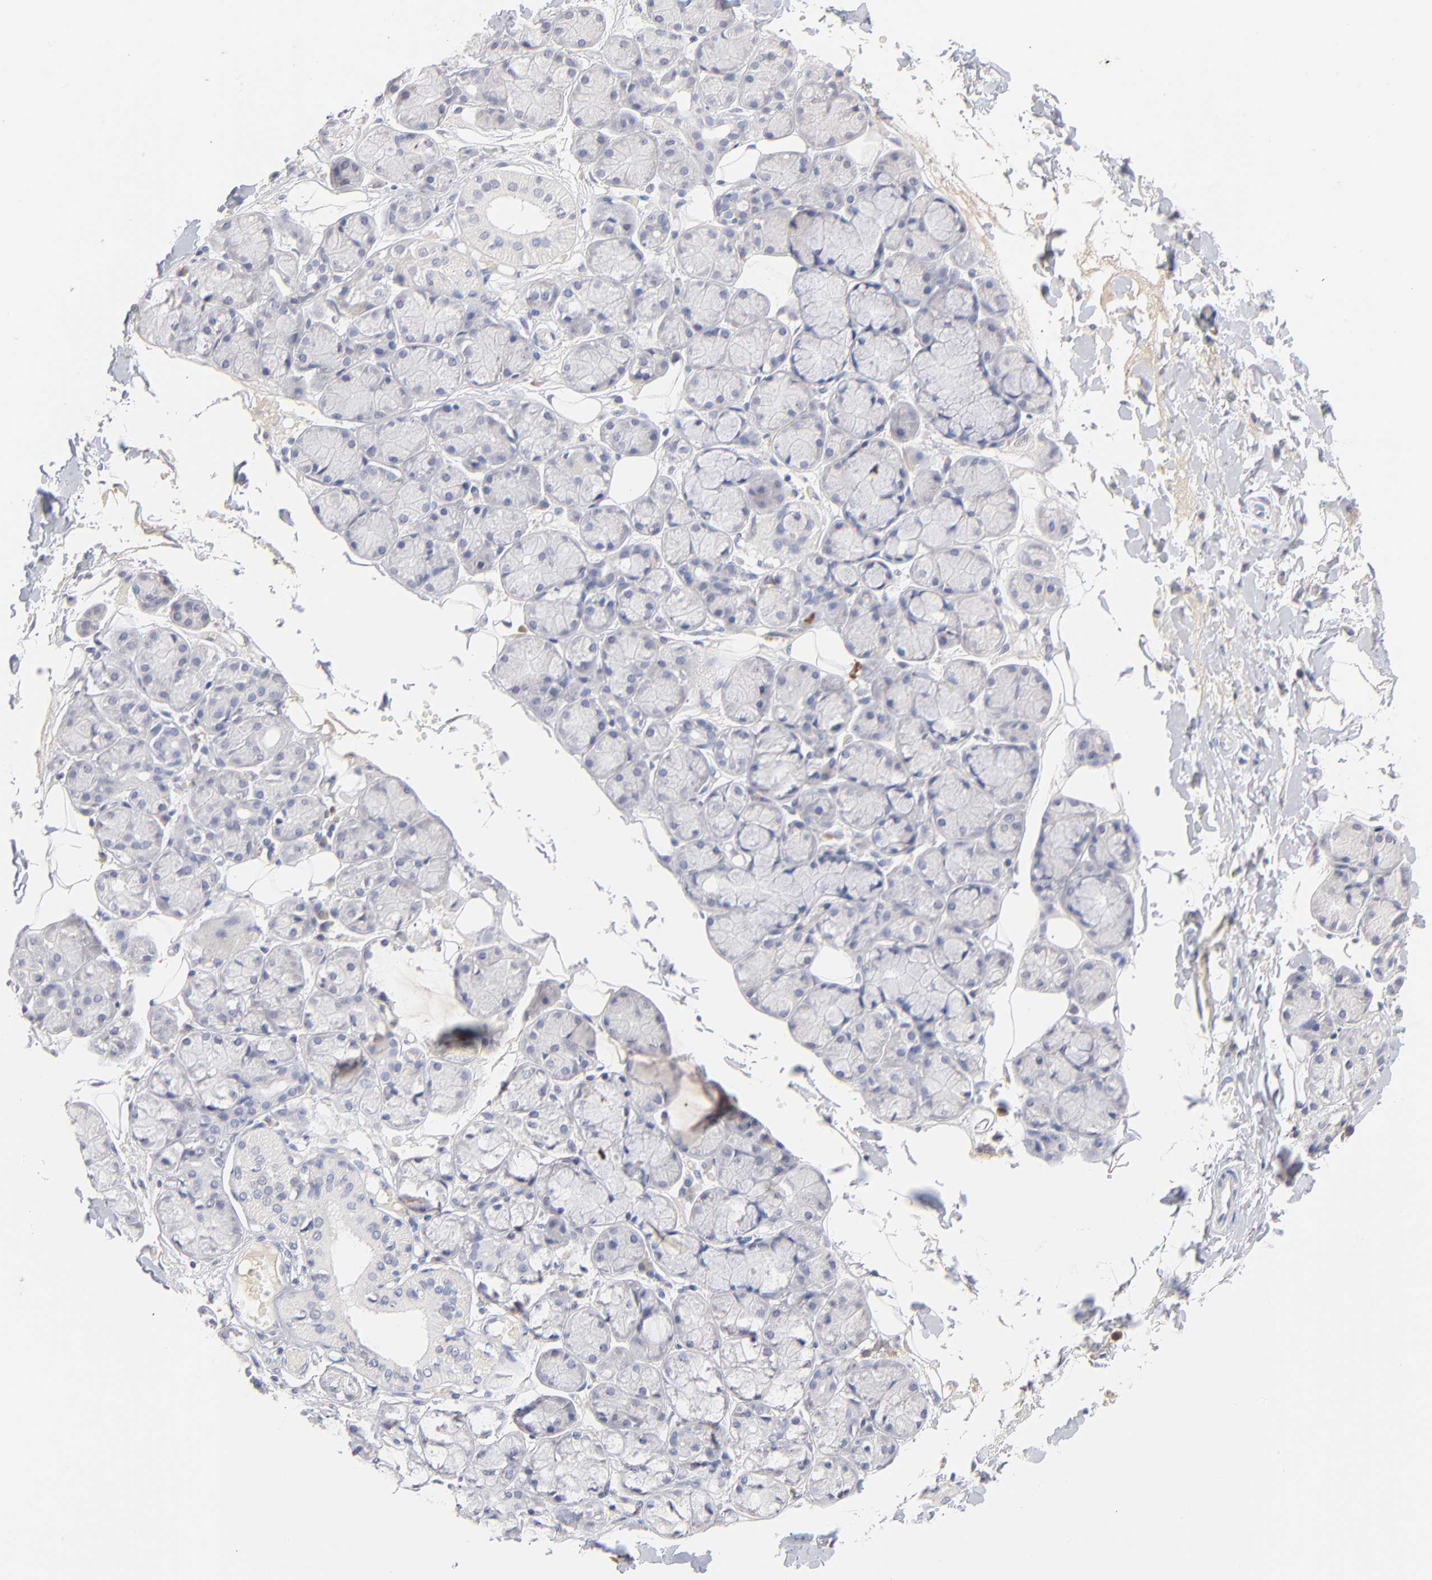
{"staining": {"intensity": "negative", "quantity": "none", "location": "none"}, "tissue": "salivary gland", "cell_type": "Glandular cells", "image_type": "normal", "snomed": [{"axis": "morphology", "description": "Normal tissue, NOS"}, {"axis": "topography", "description": "Skeletal muscle"}, {"axis": "topography", "description": "Oral tissue"}, {"axis": "topography", "description": "Salivary gland"}, {"axis": "topography", "description": "Peripheral nerve tissue"}], "caption": "A high-resolution photomicrograph shows IHC staining of benign salivary gland, which displays no significant positivity in glandular cells.", "gene": "F12", "patient": {"sex": "male", "age": 54}}